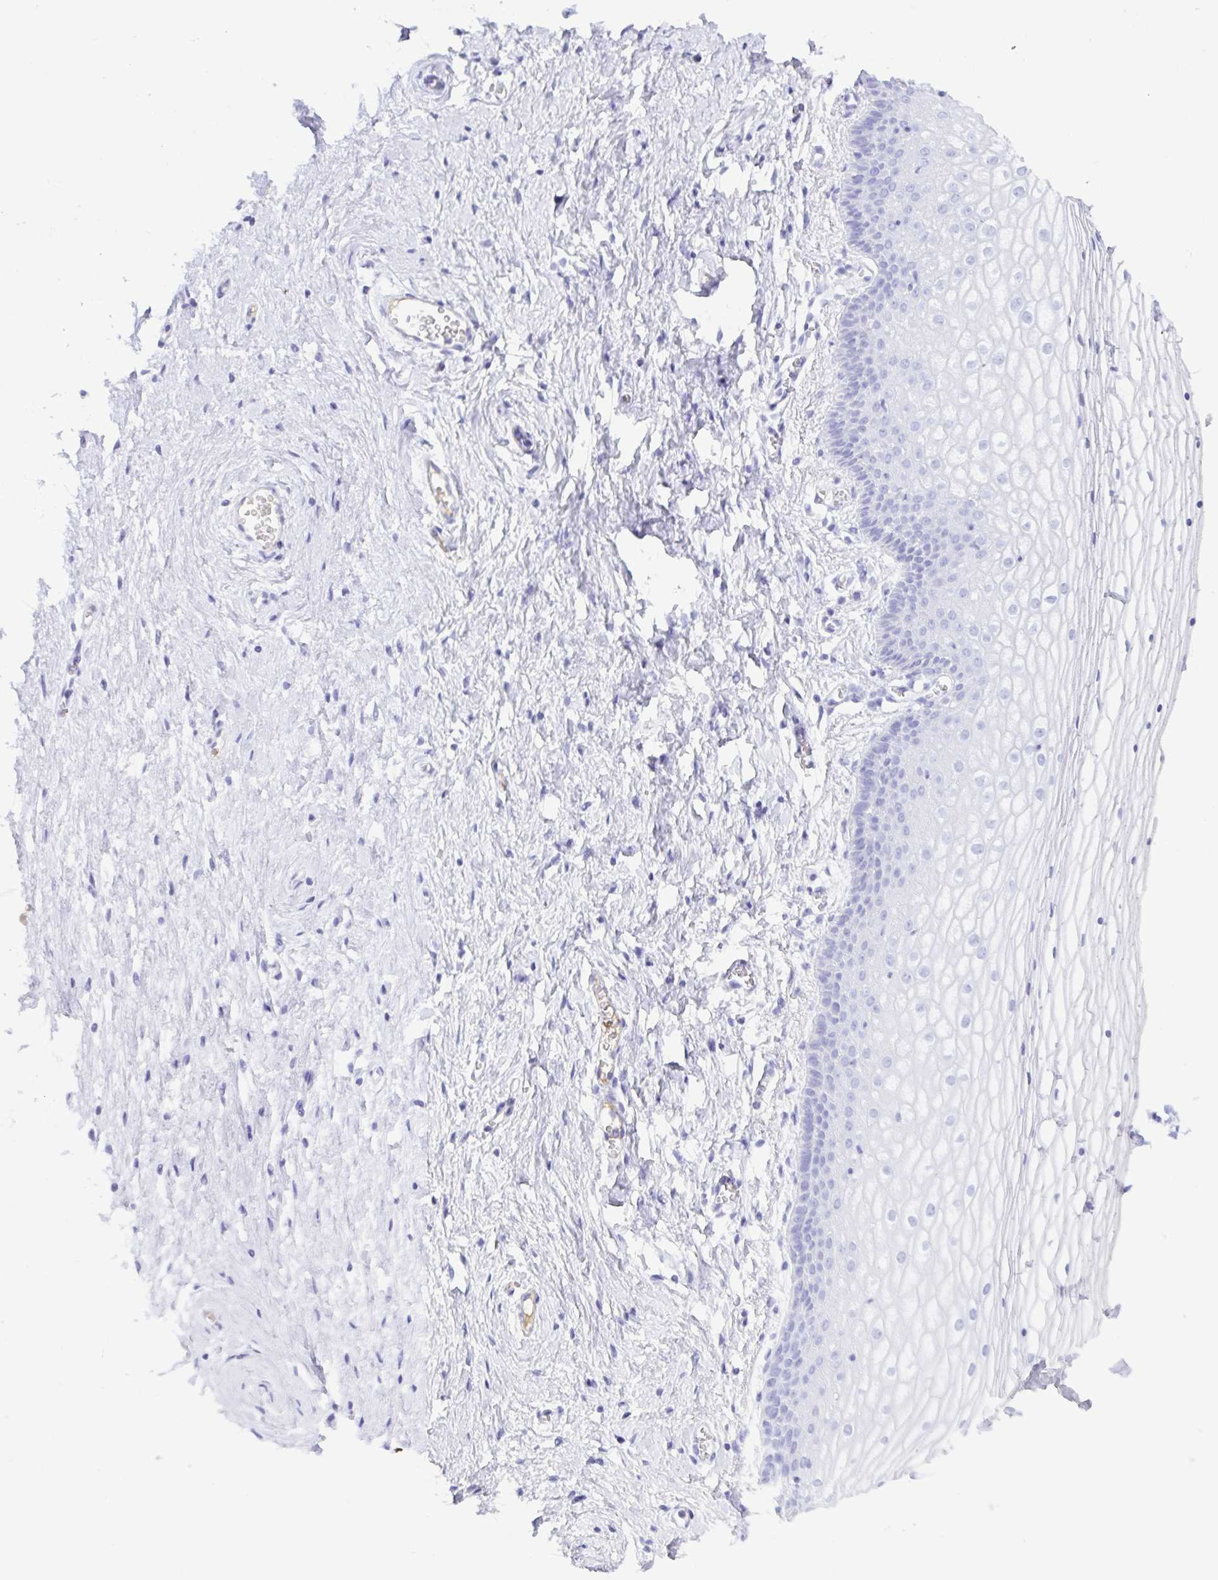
{"staining": {"intensity": "negative", "quantity": "none", "location": "none"}, "tissue": "vagina", "cell_type": "Squamous epithelial cells", "image_type": "normal", "snomed": [{"axis": "morphology", "description": "Normal tissue, NOS"}, {"axis": "topography", "description": "Vagina"}], "caption": "IHC of unremarkable human vagina exhibits no positivity in squamous epithelial cells.", "gene": "GKN1", "patient": {"sex": "female", "age": 56}}